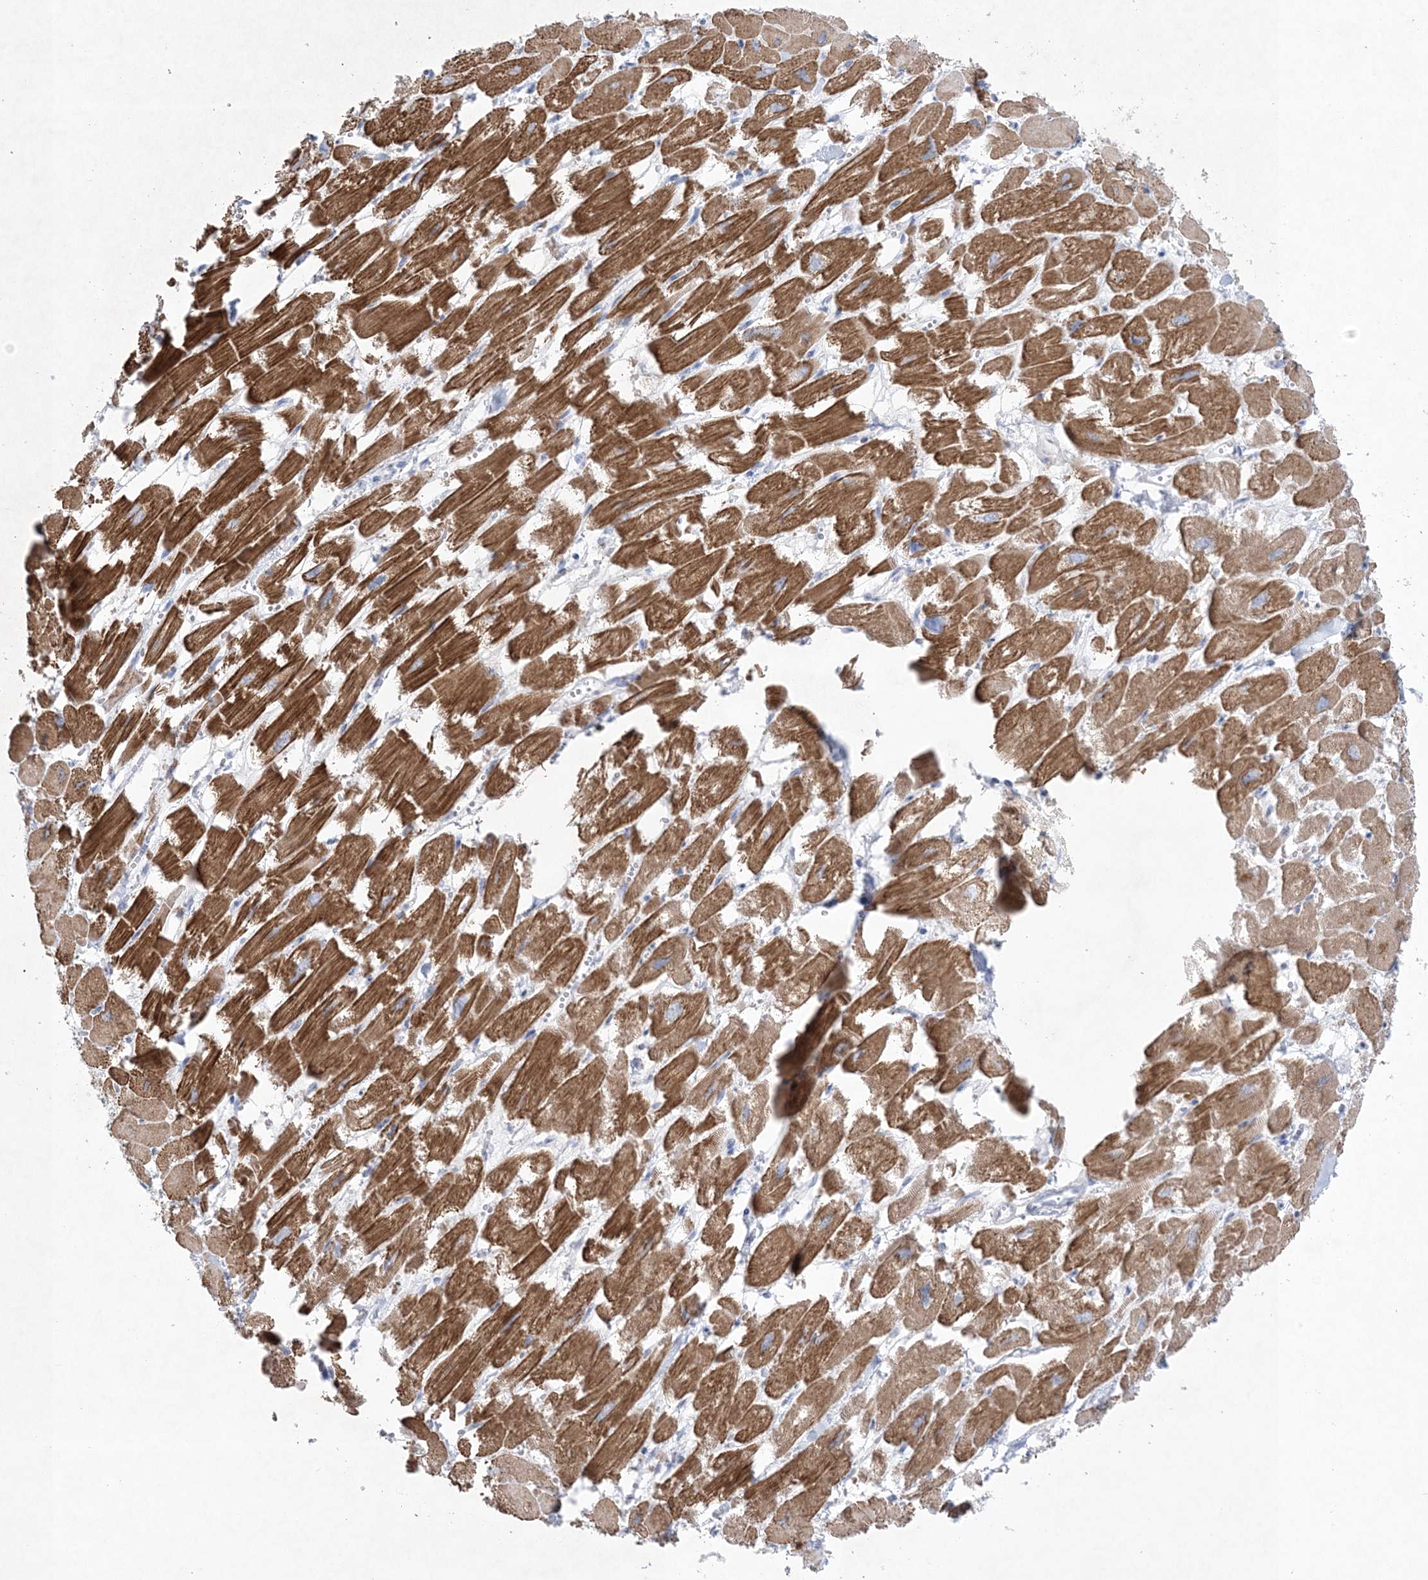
{"staining": {"intensity": "moderate", "quantity": ">75%", "location": "cytoplasmic/membranous"}, "tissue": "heart muscle", "cell_type": "Cardiomyocytes", "image_type": "normal", "snomed": [{"axis": "morphology", "description": "Normal tissue, NOS"}, {"axis": "topography", "description": "Heart"}], "caption": "This photomicrograph exhibits benign heart muscle stained with IHC to label a protein in brown. The cytoplasmic/membranous of cardiomyocytes show moderate positivity for the protein. Nuclei are counter-stained blue.", "gene": "GABRG1", "patient": {"sex": "male", "age": 54}}